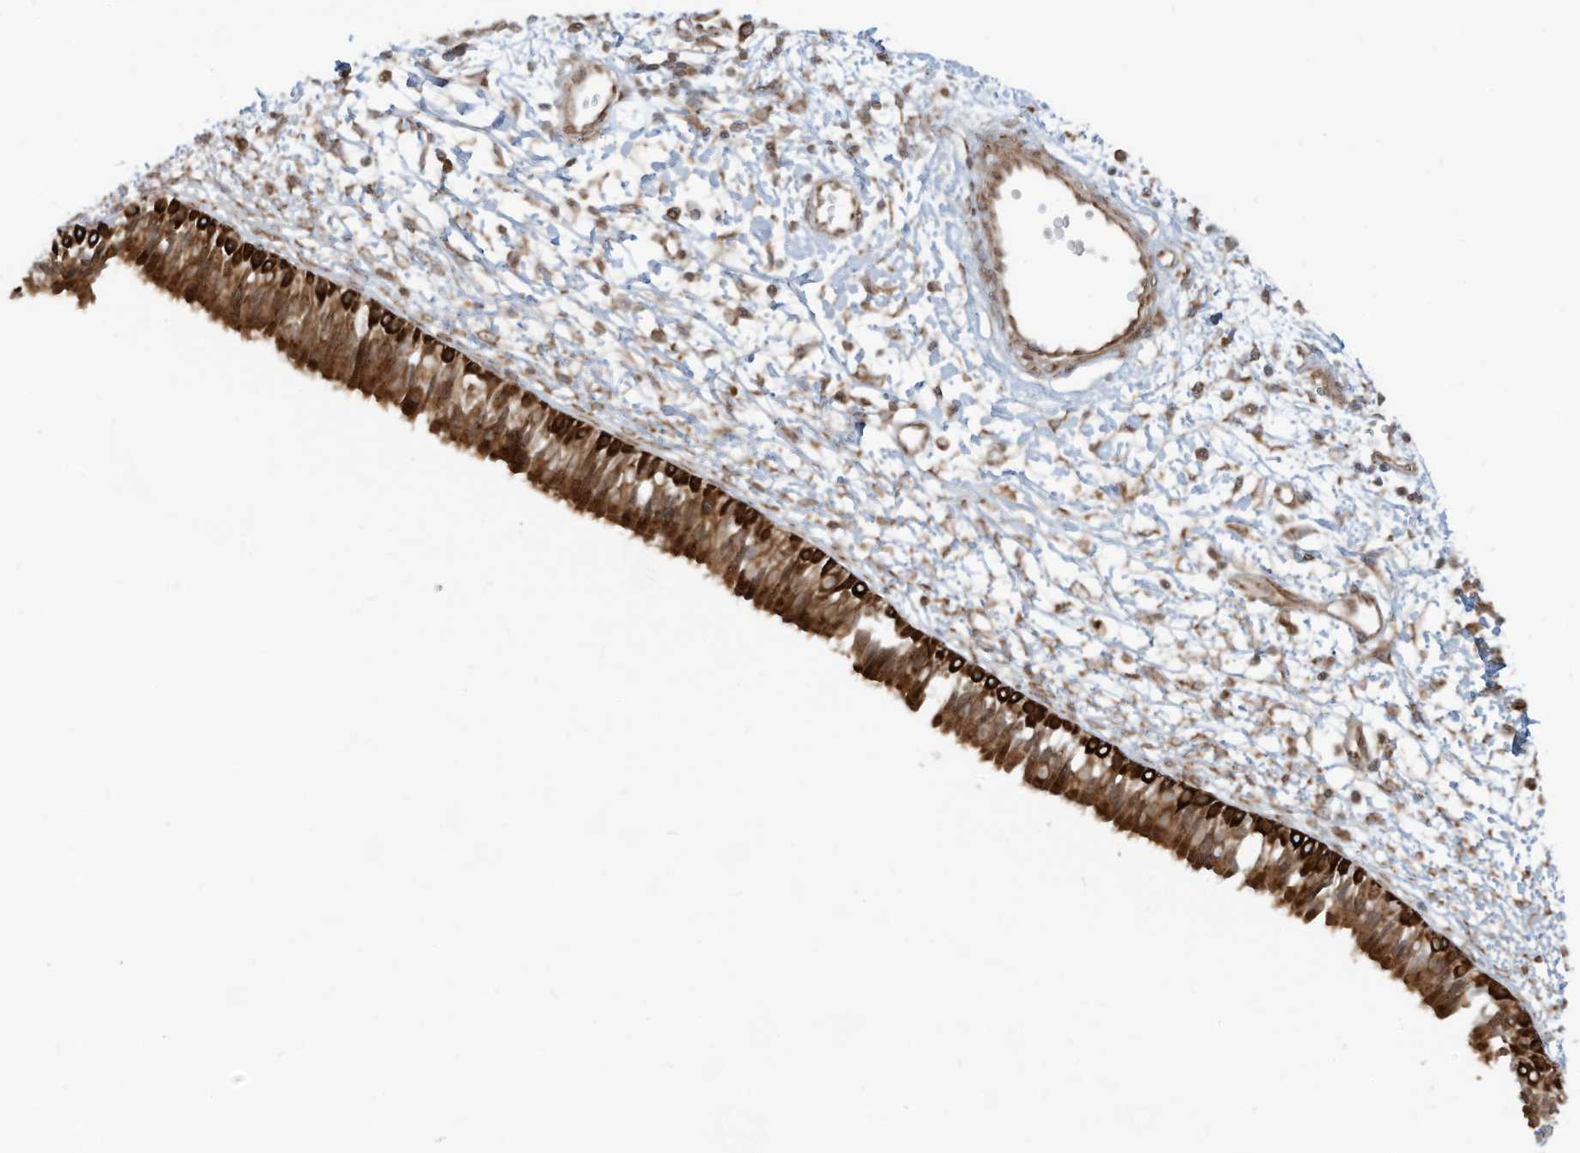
{"staining": {"intensity": "strong", "quantity": ">75%", "location": "cytoplasmic/membranous"}, "tissue": "nasopharynx", "cell_type": "Respiratory epithelial cells", "image_type": "normal", "snomed": [{"axis": "morphology", "description": "Normal tissue, NOS"}, {"axis": "topography", "description": "Nasopharynx"}], "caption": "Protein analysis of normal nasopharynx demonstrates strong cytoplasmic/membranous positivity in approximately >75% of respiratory epithelial cells.", "gene": "TRIM67", "patient": {"sex": "male", "age": 22}}